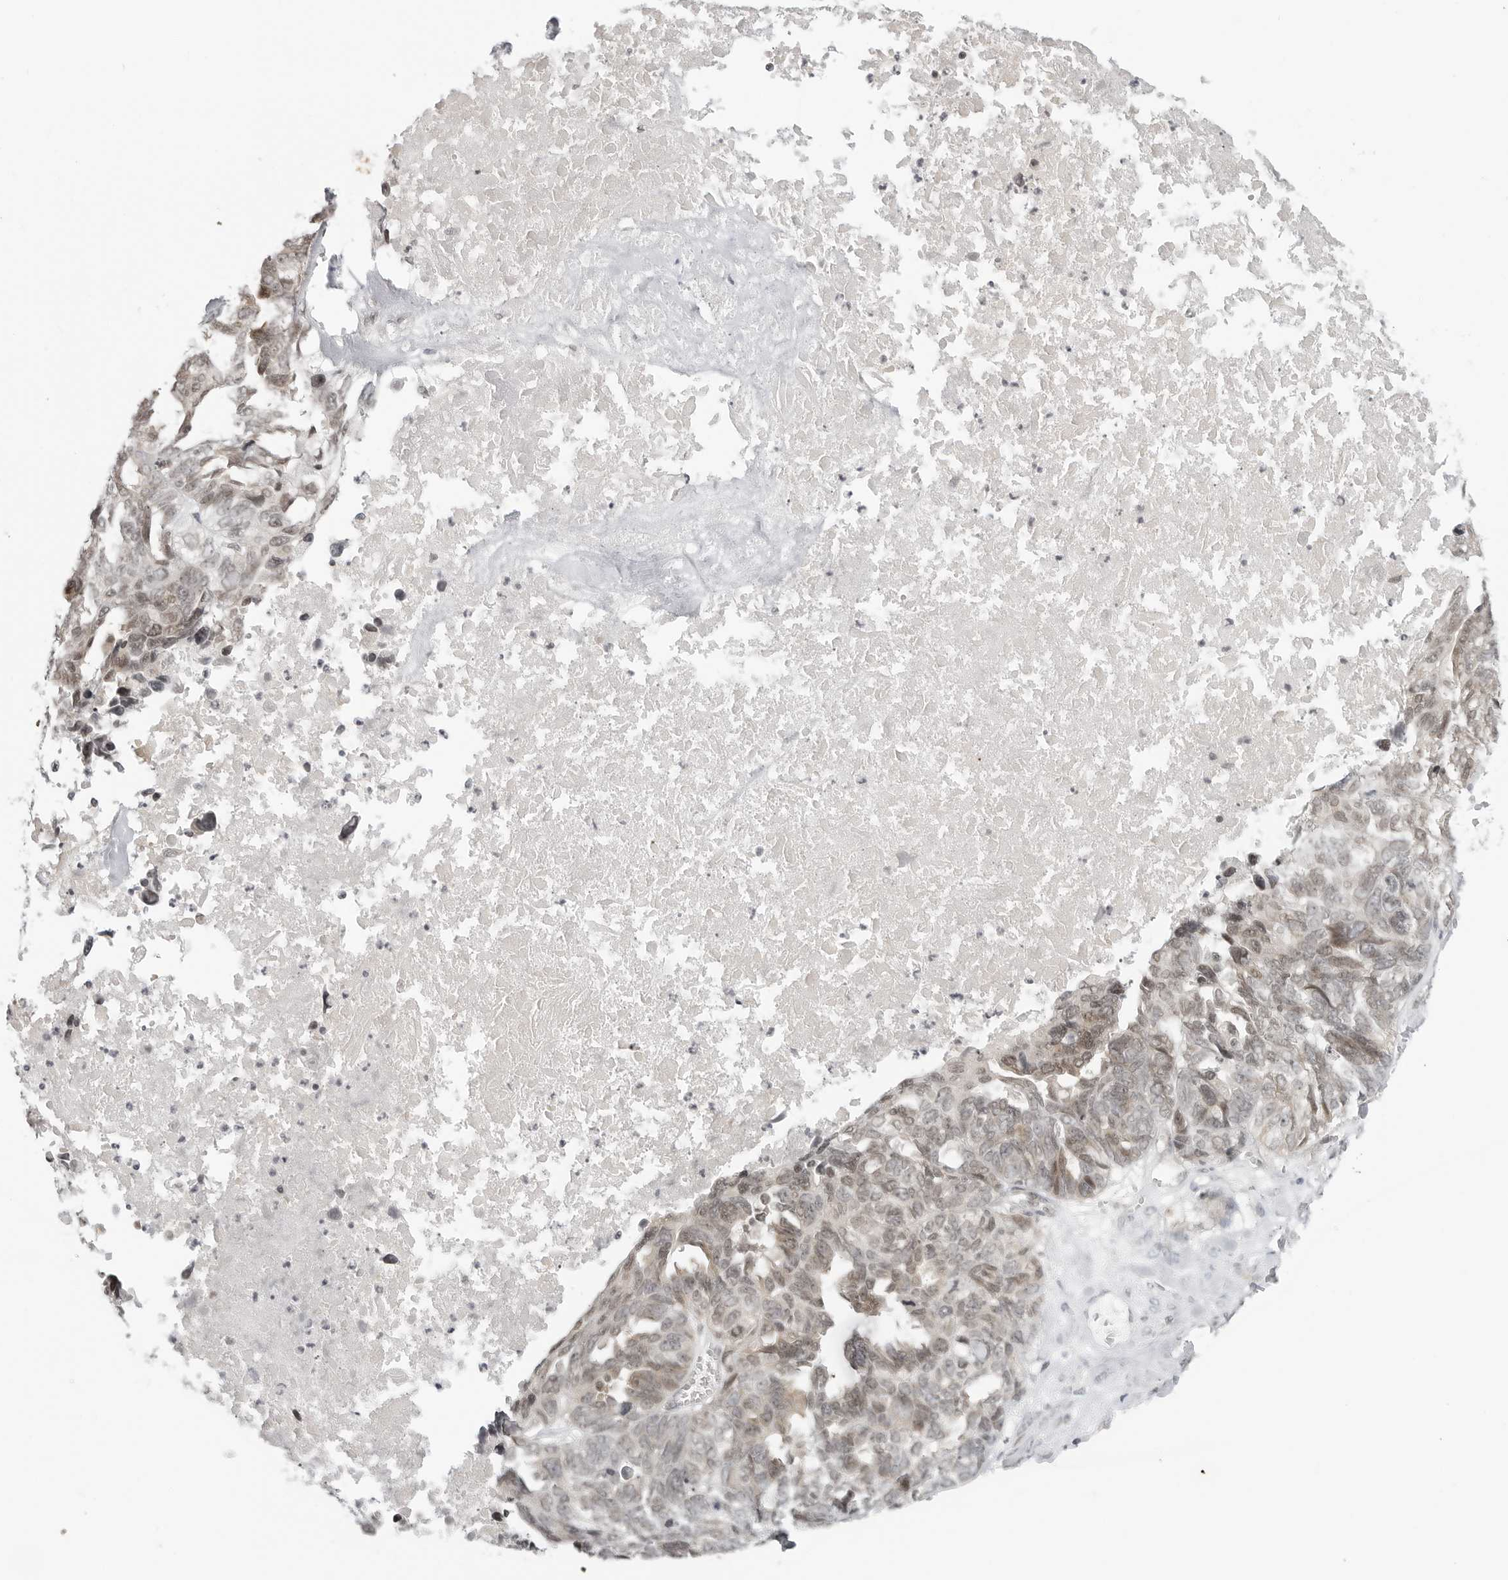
{"staining": {"intensity": "weak", "quantity": "25%-75%", "location": "cytoplasmic/membranous,nuclear"}, "tissue": "ovarian cancer", "cell_type": "Tumor cells", "image_type": "cancer", "snomed": [{"axis": "morphology", "description": "Cystadenocarcinoma, serous, NOS"}, {"axis": "topography", "description": "Ovary"}], "caption": "This micrograph demonstrates immunohistochemistry staining of human ovarian cancer (serous cystadenocarcinoma), with low weak cytoplasmic/membranous and nuclear positivity in about 25%-75% of tumor cells.", "gene": "C8orf33", "patient": {"sex": "female", "age": 79}}